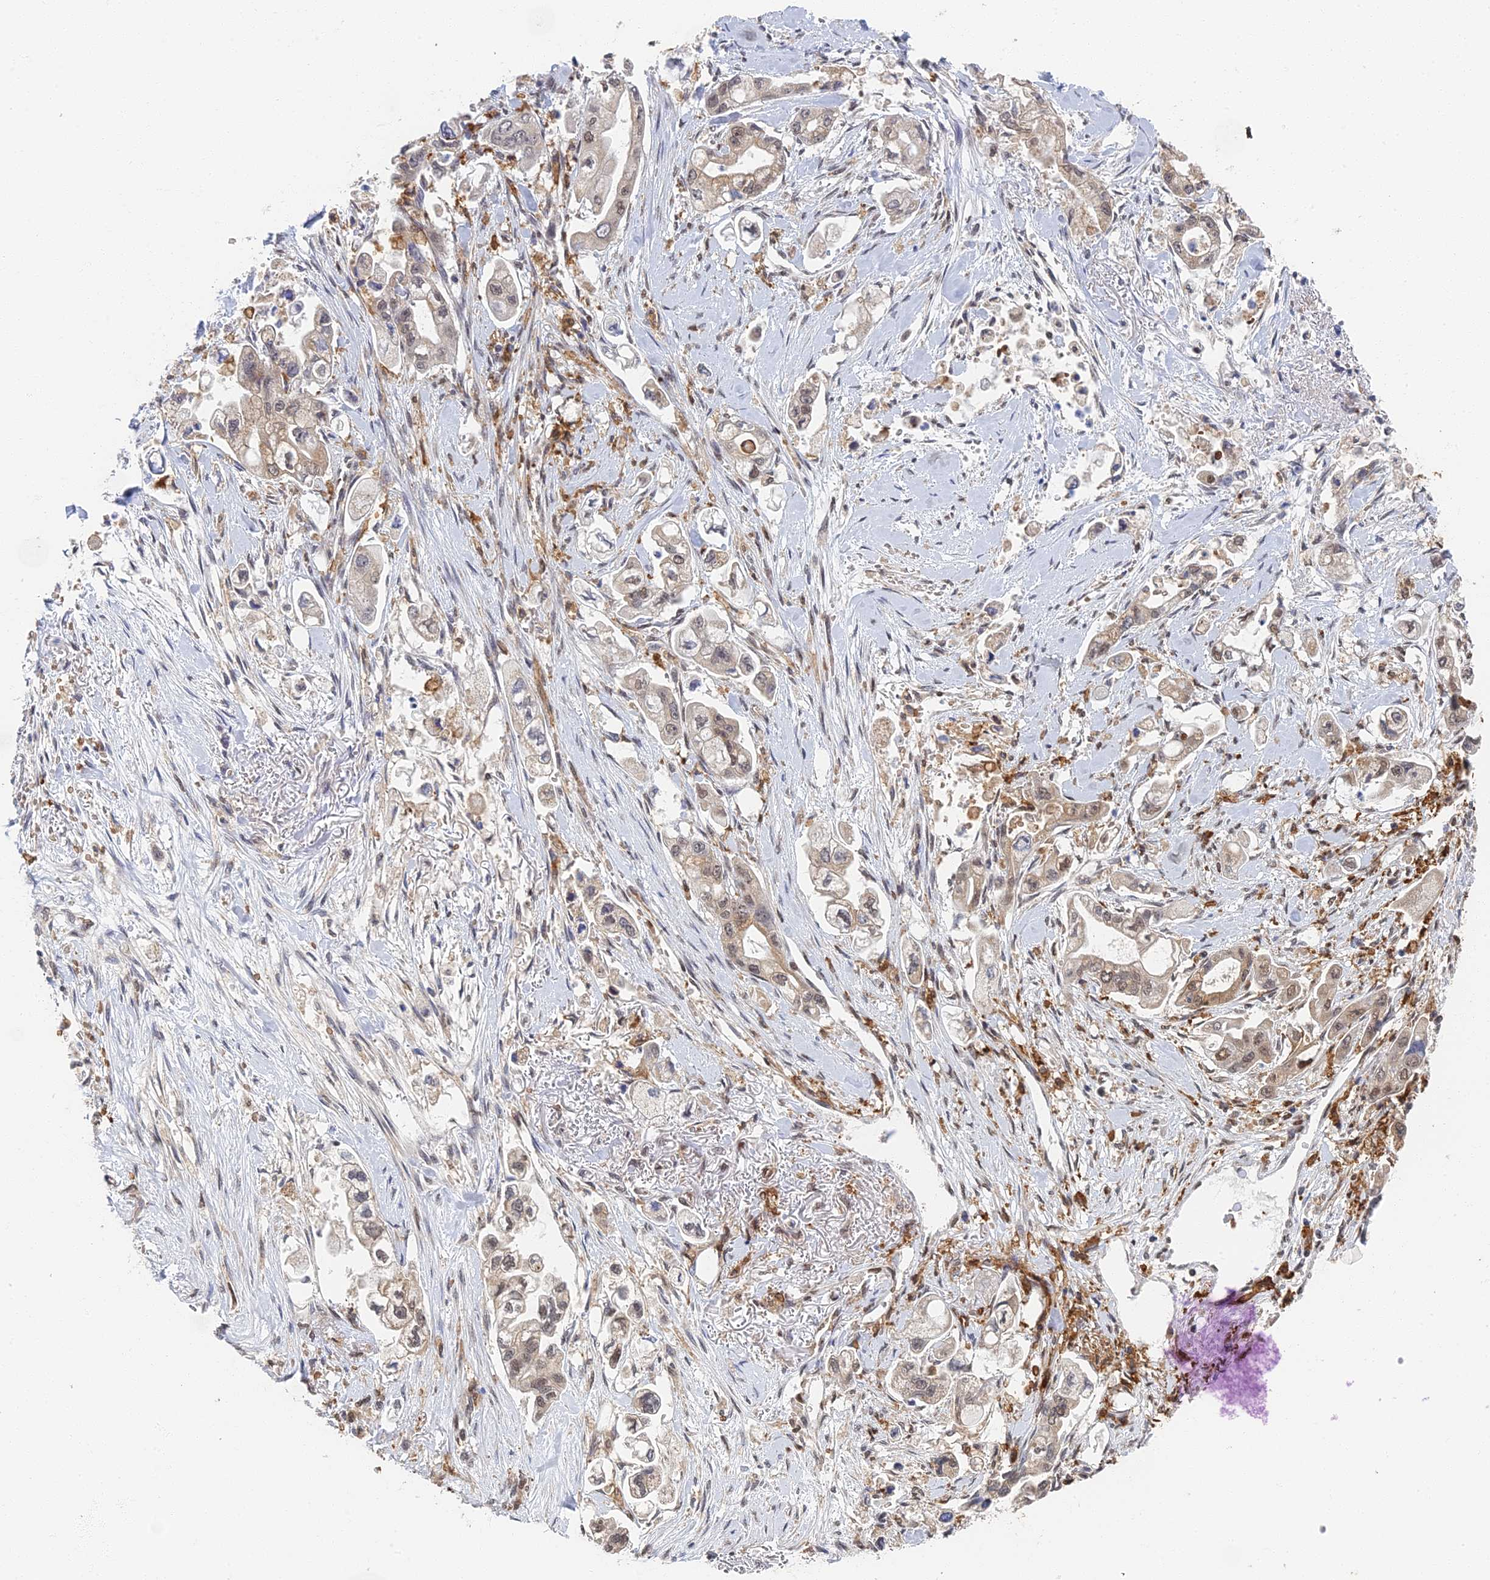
{"staining": {"intensity": "weak", "quantity": "<25%", "location": "cytoplasmic/membranous,nuclear"}, "tissue": "stomach cancer", "cell_type": "Tumor cells", "image_type": "cancer", "snomed": [{"axis": "morphology", "description": "Adenocarcinoma, NOS"}, {"axis": "topography", "description": "Stomach"}], "caption": "Immunohistochemistry image of stomach adenocarcinoma stained for a protein (brown), which shows no positivity in tumor cells.", "gene": "GPATCH1", "patient": {"sex": "male", "age": 62}}